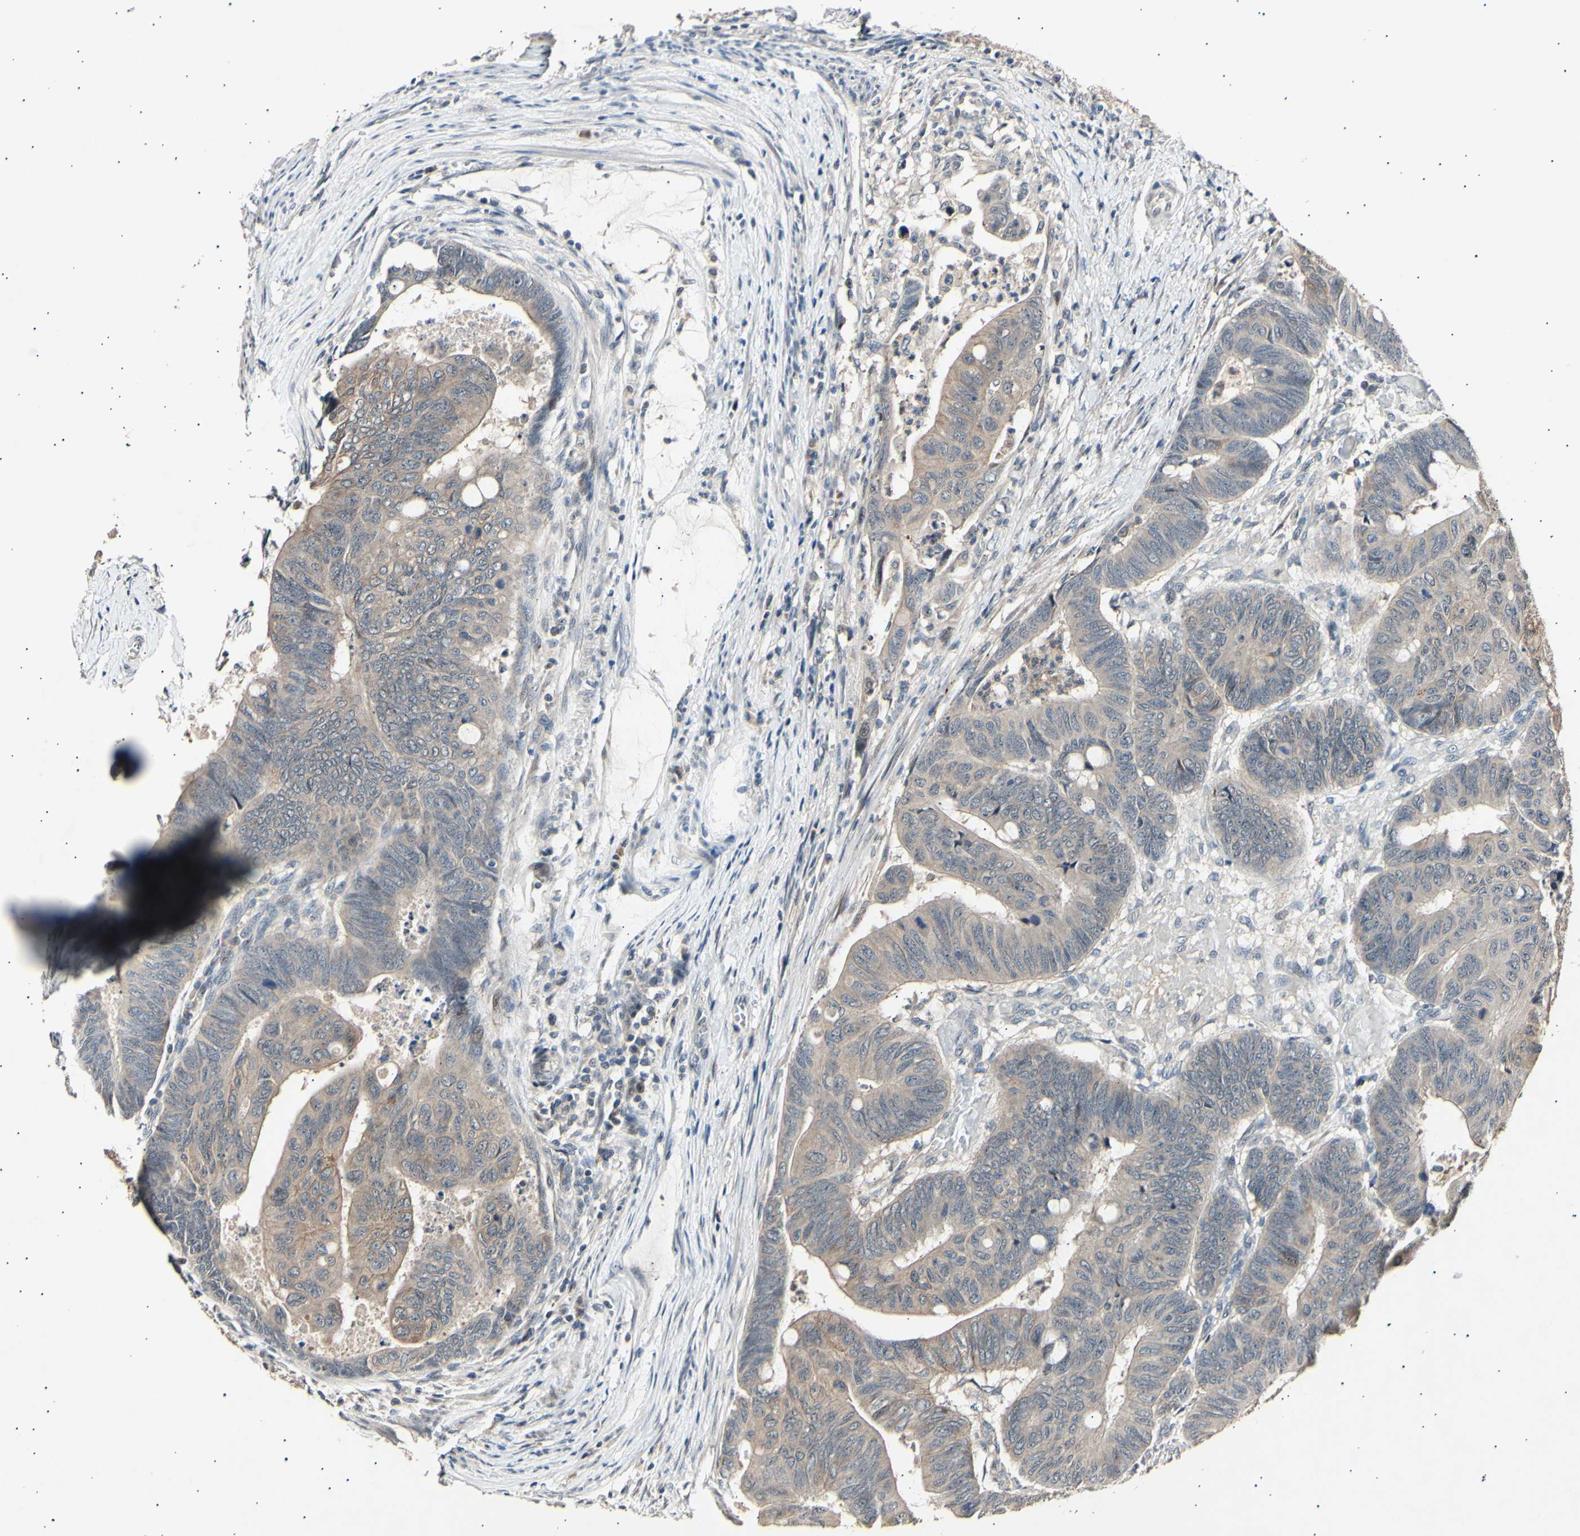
{"staining": {"intensity": "weak", "quantity": ">75%", "location": "cytoplasmic/membranous"}, "tissue": "colorectal cancer", "cell_type": "Tumor cells", "image_type": "cancer", "snomed": [{"axis": "morphology", "description": "Normal tissue, NOS"}, {"axis": "morphology", "description": "Adenocarcinoma, NOS"}, {"axis": "topography", "description": "Rectum"}, {"axis": "topography", "description": "Peripheral nerve tissue"}], "caption": "This photomicrograph exhibits IHC staining of colorectal adenocarcinoma, with low weak cytoplasmic/membranous expression in about >75% of tumor cells.", "gene": "ADCY3", "patient": {"sex": "male", "age": 92}}